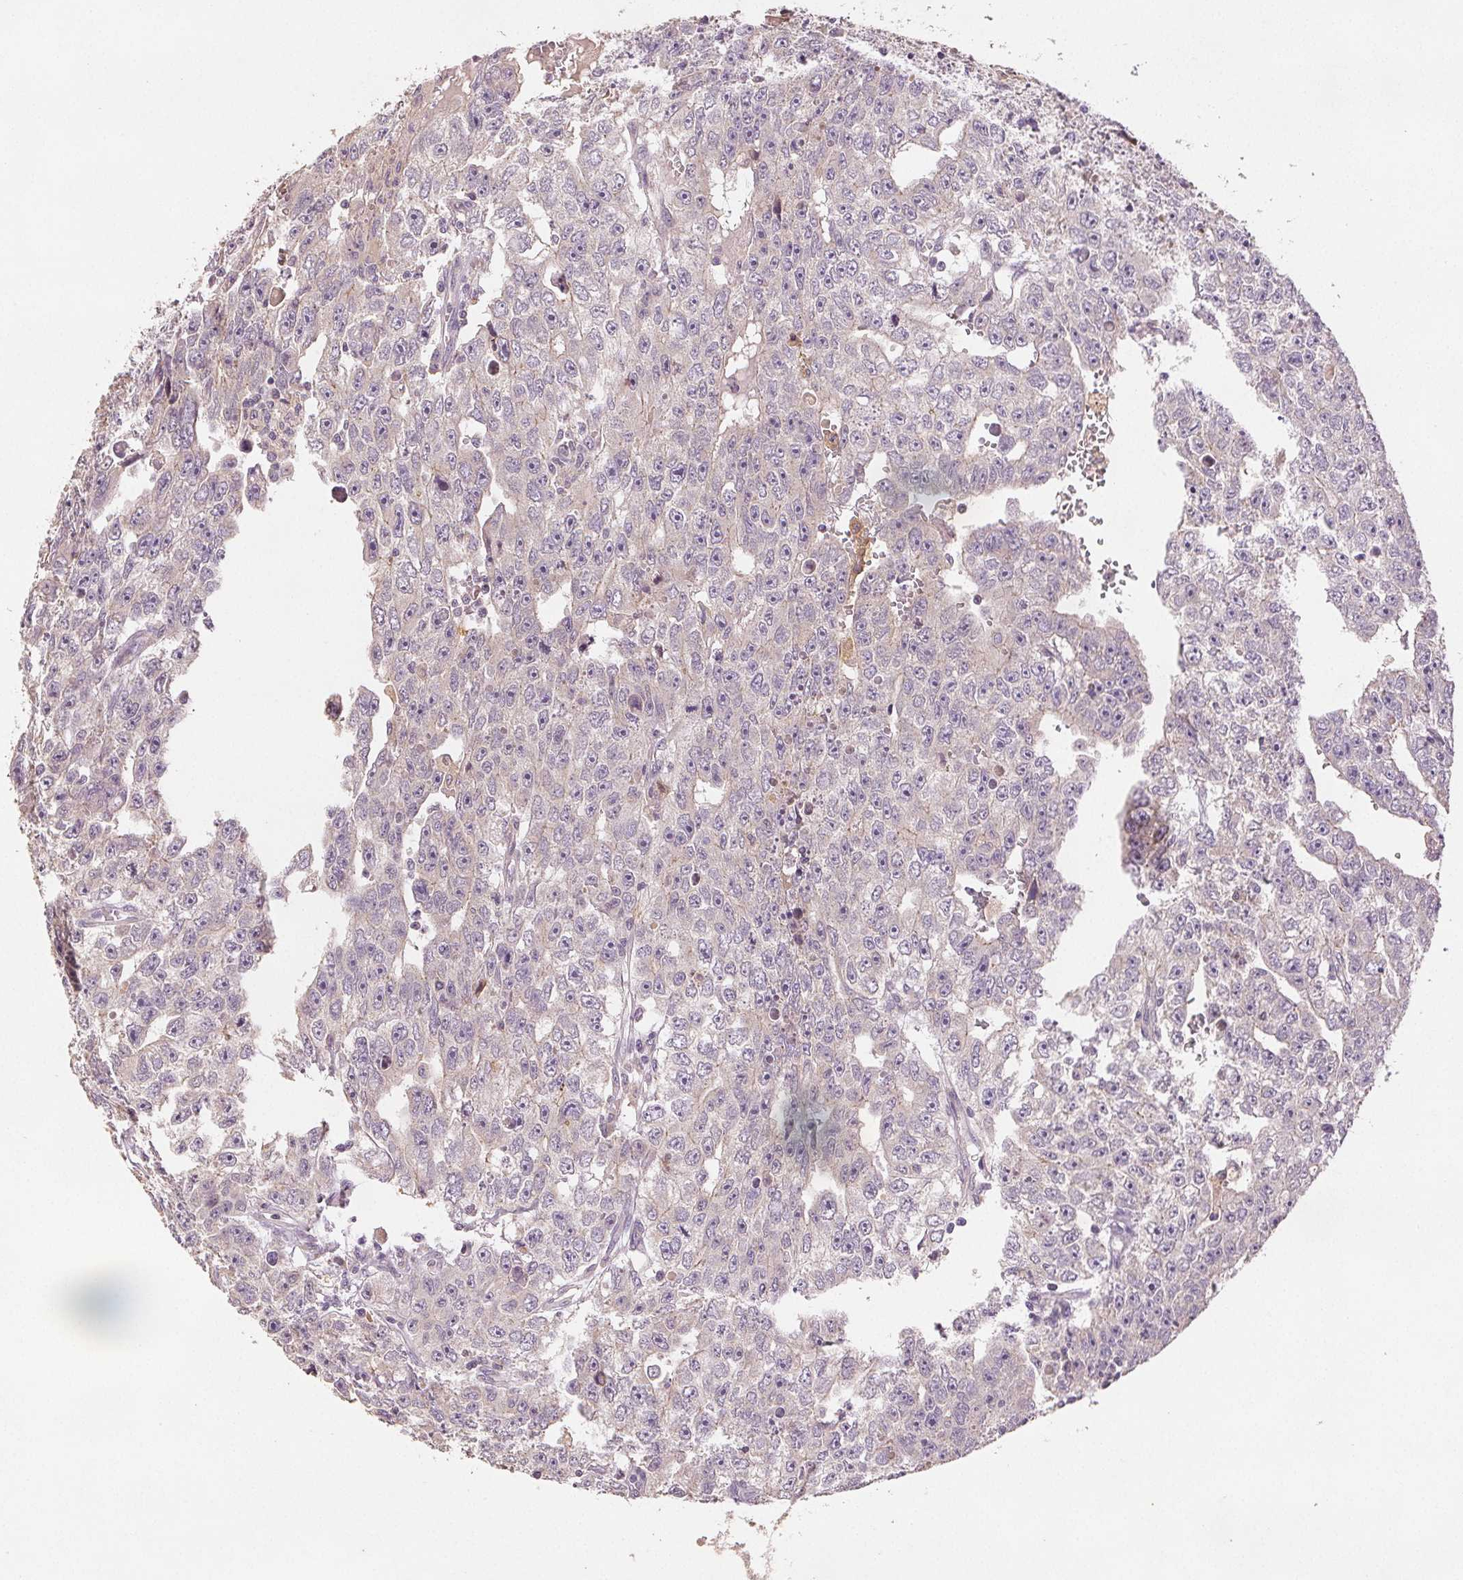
{"staining": {"intensity": "negative", "quantity": "none", "location": "none"}, "tissue": "testis cancer", "cell_type": "Tumor cells", "image_type": "cancer", "snomed": [{"axis": "morphology", "description": "Carcinoma, Embryonal, NOS"}, {"axis": "topography", "description": "Testis"}], "caption": "Testis cancer was stained to show a protein in brown. There is no significant staining in tumor cells.", "gene": "YIF1B", "patient": {"sex": "male", "age": 20}}